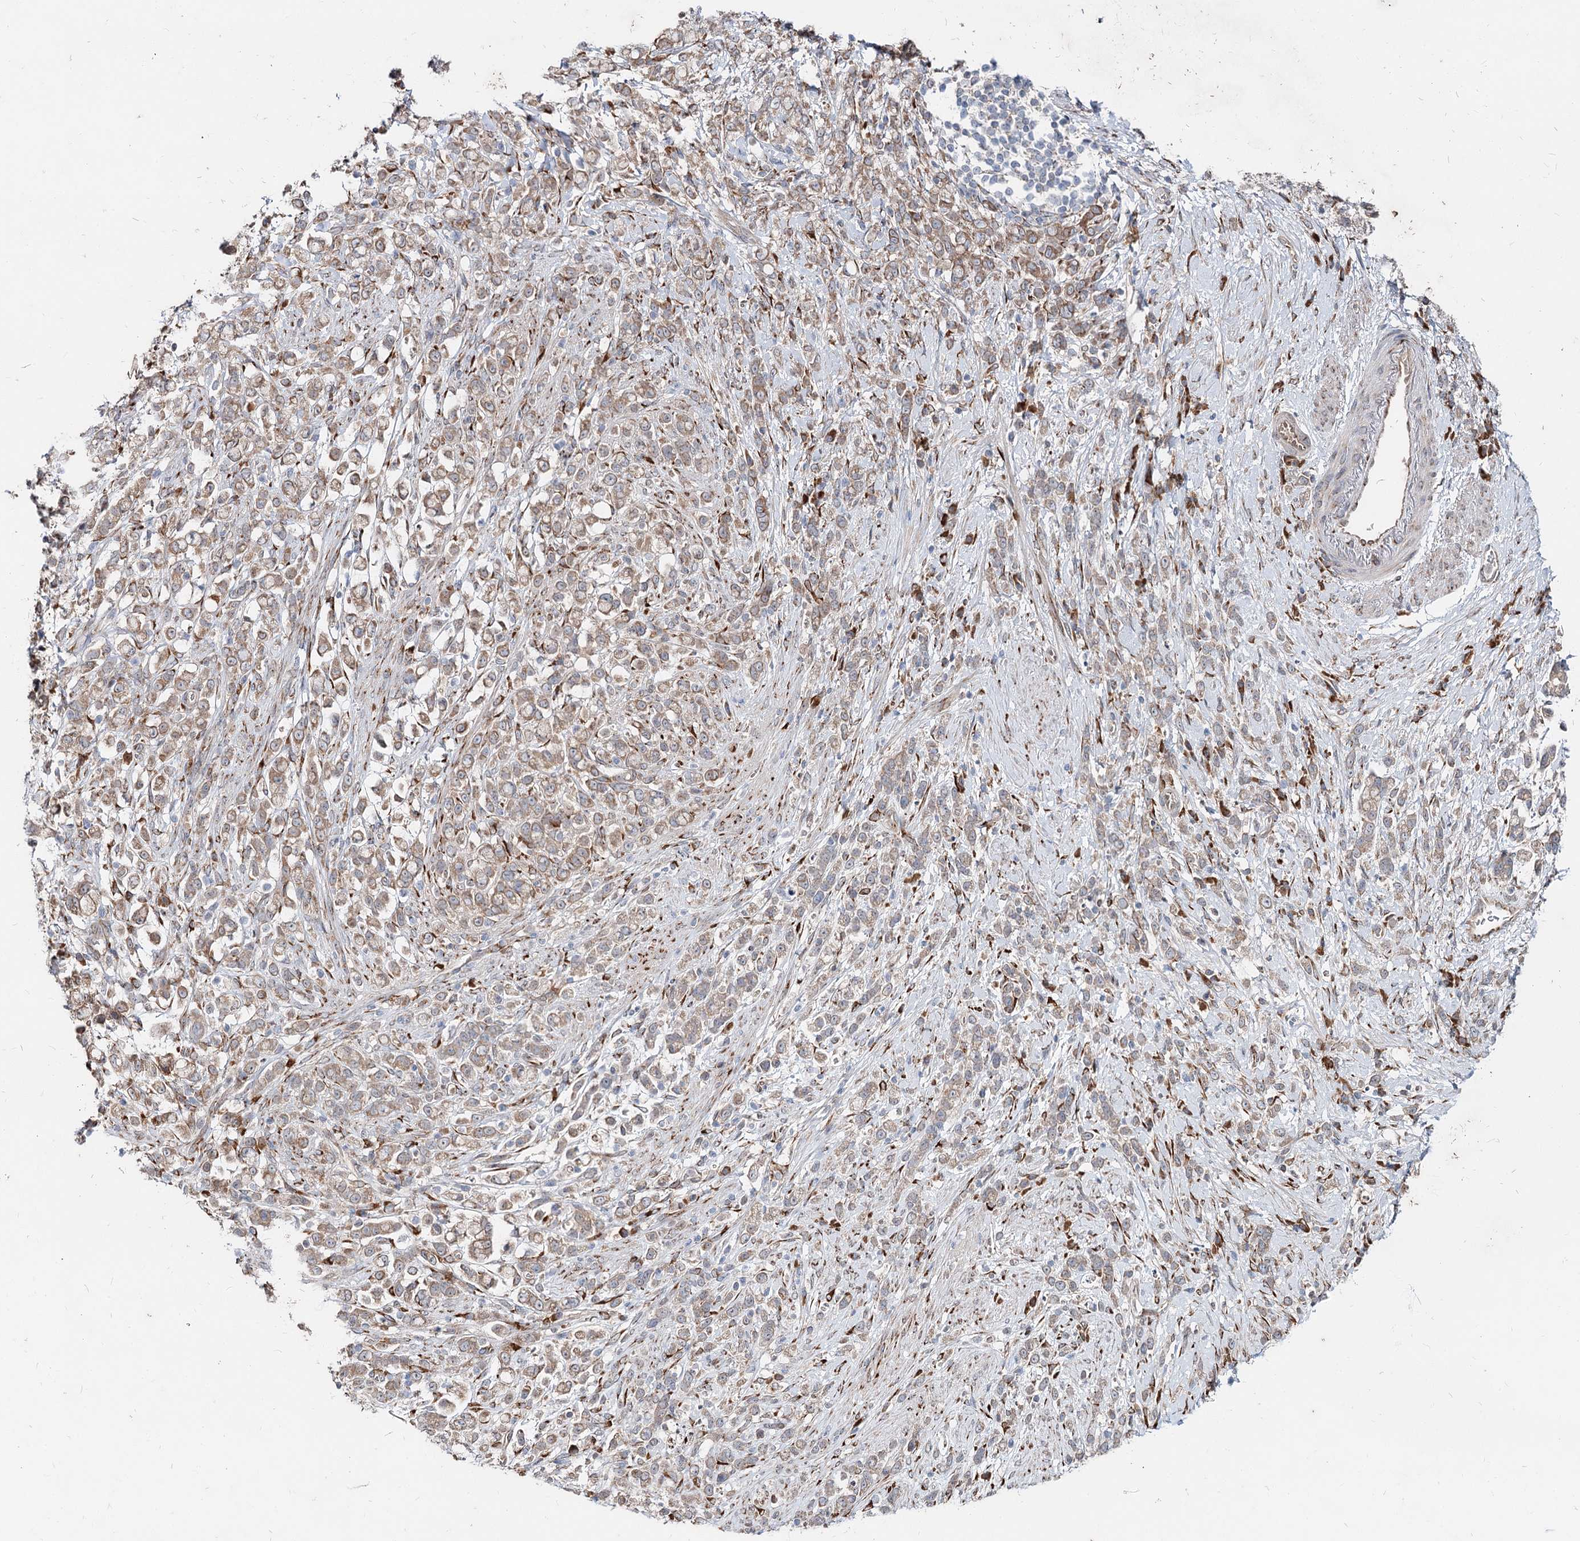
{"staining": {"intensity": "weak", "quantity": "25%-75%", "location": "cytoplasmic/membranous"}, "tissue": "stomach cancer", "cell_type": "Tumor cells", "image_type": "cancer", "snomed": [{"axis": "morphology", "description": "Adenocarcinoma, NOS"}, {"axis": "topography", "description": "Stomach"}], "caption": "A brown stain labels weak cytoplasmic/membranous staining of a protein in human adenocarcinoma (stomach) tumor cells.", "gene": "SPART", "patient": {"sex": "female", "age": 60}}